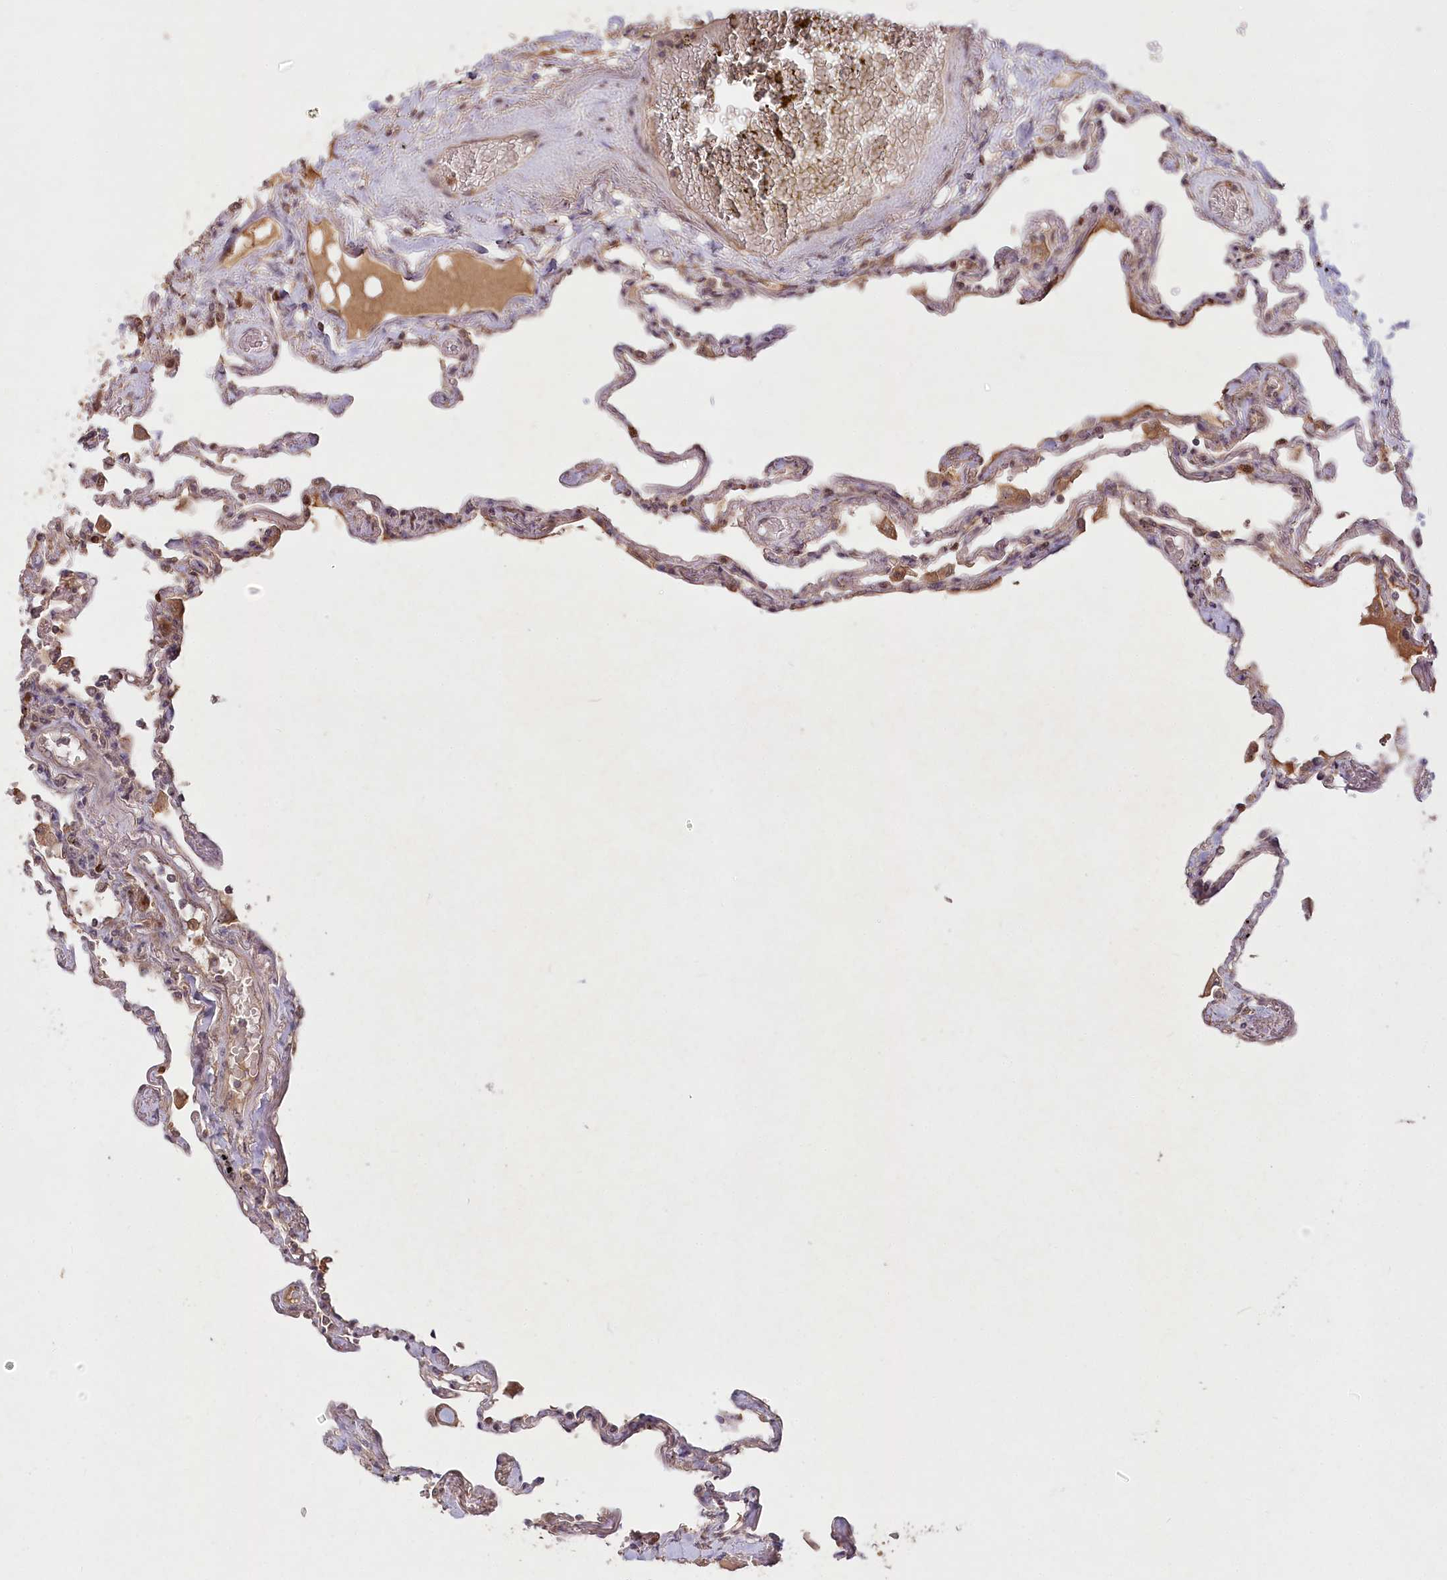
{"staining": {"intensity": "moderate", "quantity": "25%-75%", "location": "cytoplasmic/membranous,nuclear"}, "tissue": "lung", "cell_type": "Alveolar cells", "image_type": "normal", "snomed": [{"axis": "morphology", "description": "Normal tissue, NOS"}, {"axis": "topography", "description": "Lung"}], "caption": "An immunohistochemistry (IHC) photomicrograph of normal tissue is shown. Protein staining in brown shows moderate cytoplasmic/membranous,nuclear positivity in lung within alveolar cells. The staining was performed using DAB (3,3'-diaminobenzidine), with brown indicating positive protein expression. Nuclei are stained blue with hematoxylin.", "gene": "IRAK1BP1", "patient": {"sex": "female", "age": 67}}